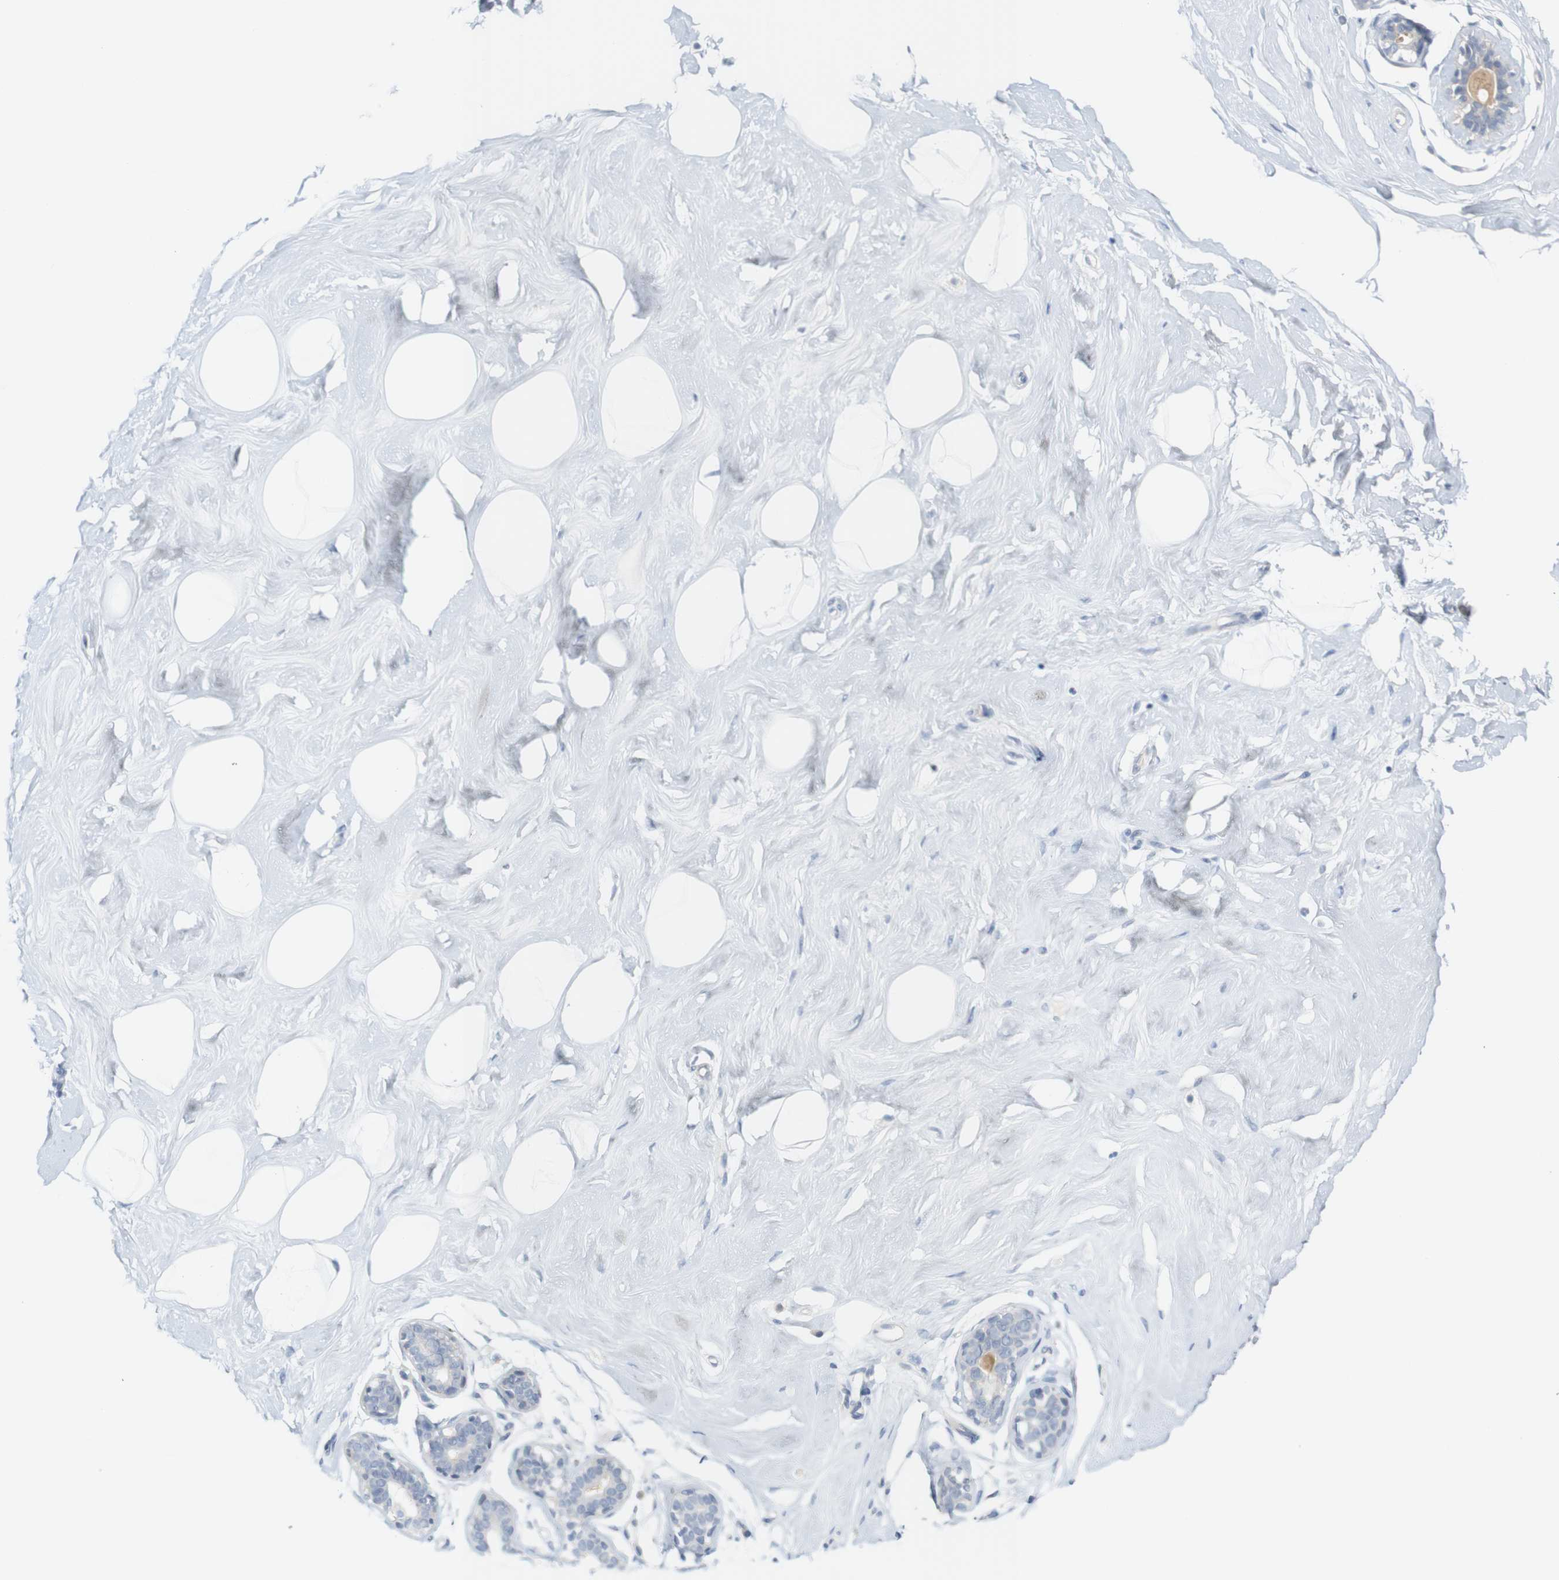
{"staining": {"intensity": "negative", "quantity": "none", "location": "none"}, "tissue": "breast", "cell_type": "Adipocytes", "image_type": "normal", "snomed": [{"axis": "morphology", "description": "Normal tissue, NOS"}, {"axis": "topography", "description": "Breast"}], "caption": "Photomicrograph shows no protein expression in adipocytes of normal breast.", "gene": "RGS9", "patient": {"sex": "female", "age": 23}}